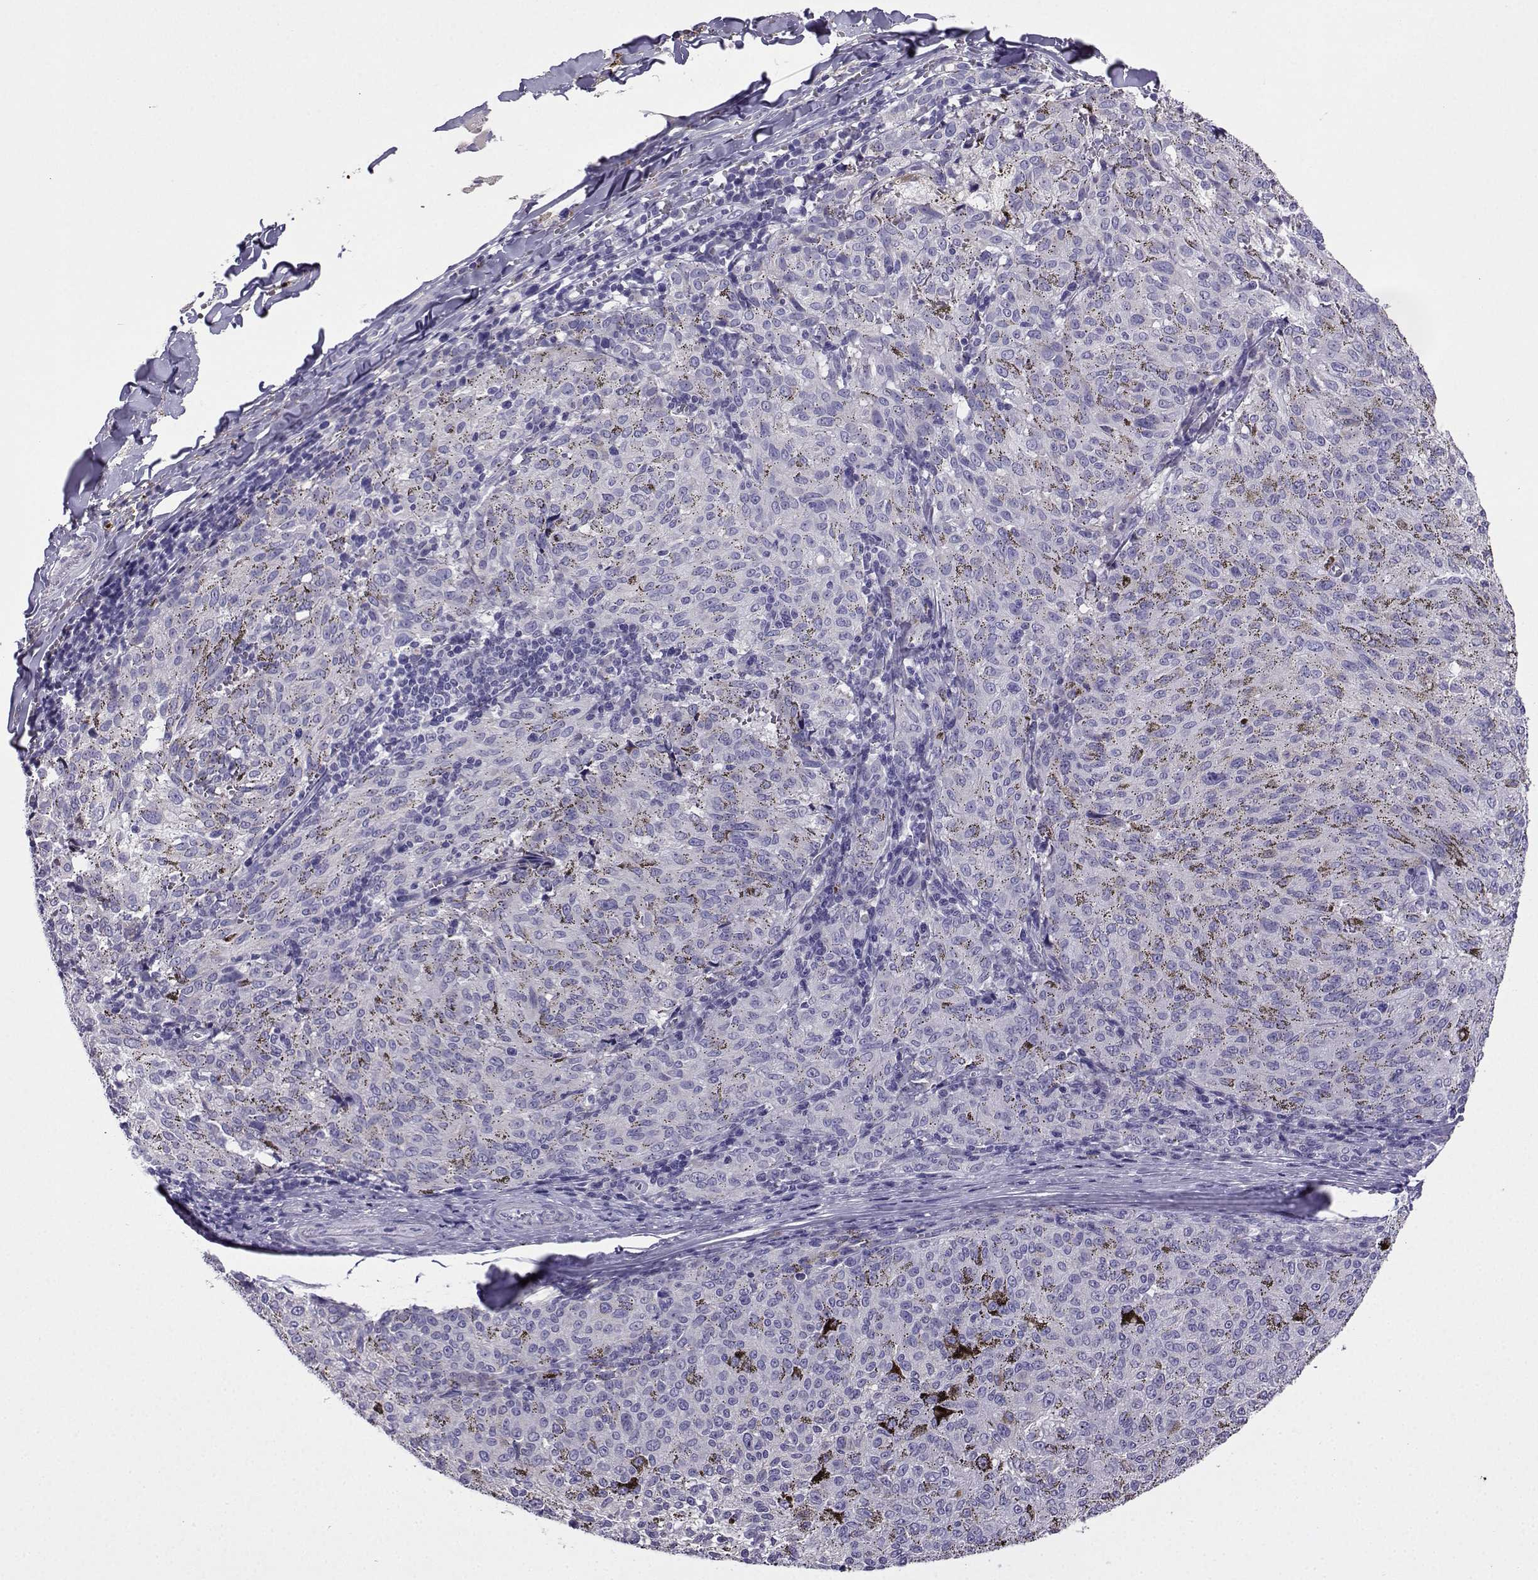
{"staining": {"intensity": "negative", "quantity": "none", "location": "none"}, "tissue": "melanoma", "cell_type": "Tumor cells", "image_type": "cancer", "snomed": [{"axis": "morphology", "description": "Malignant melanoma, NOS"}, {"axis": "topography", "description": "Skin"}], "caption": "The image reveals no significant expression in tumor cells of melanoma.", "gene": "LINGO1", "patient": {"sex": "female", "age": 72}}